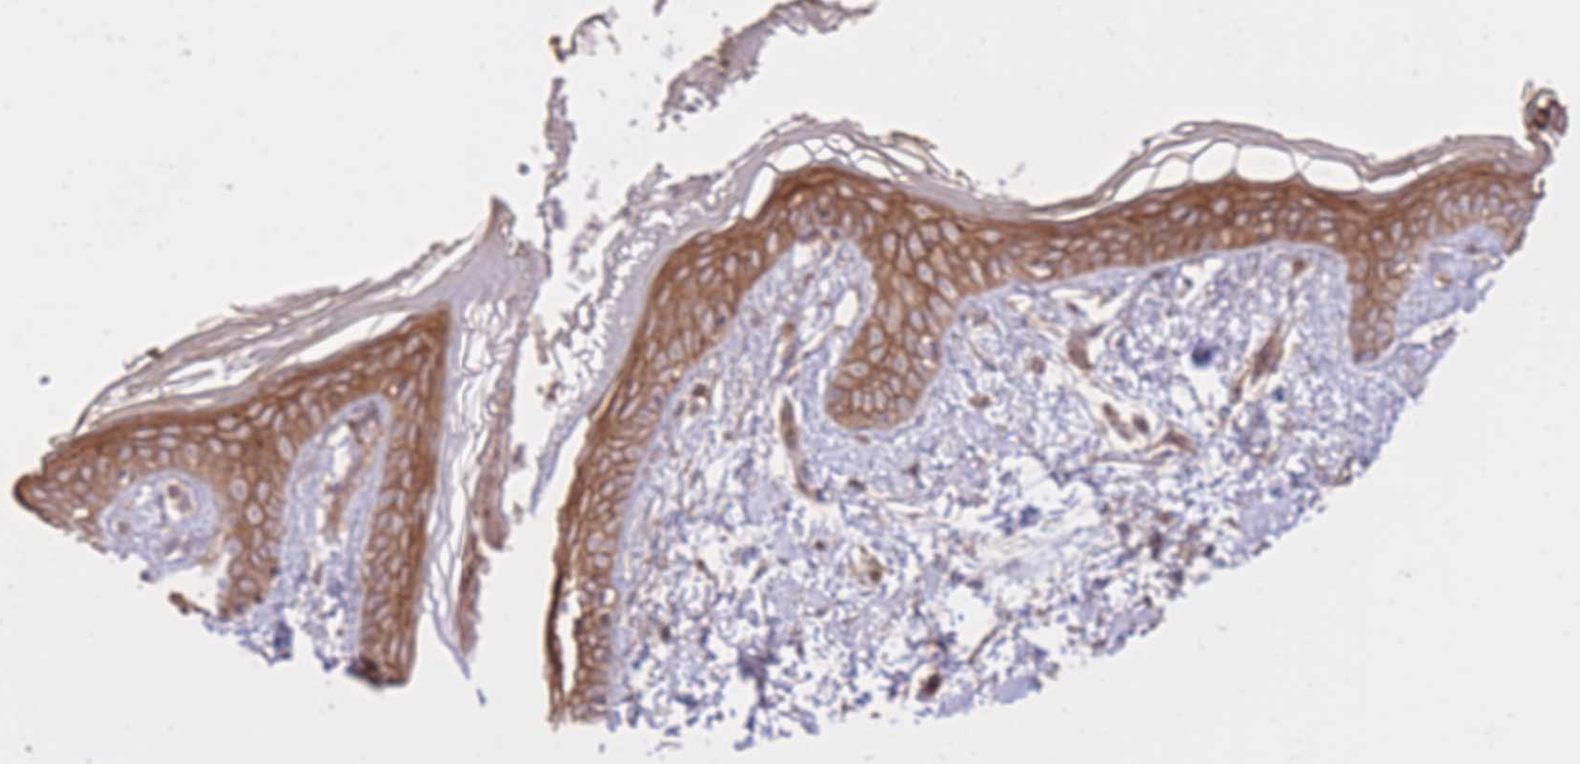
{"staining": {"intensity": "moderate", "quantity": ">75%", "location": "cytoplasmic/membranous"}, "tissue": "skin", "cell_type": "Fibroblasts", "image_type": "normal", "snomed": [{"axis": "morphology", "description": "Normal tissue, NOS"}, {"axis": "topography", "description": "Skin"}], "caption": "The image exhibits staining of benign skin, revealing moderate cytoplasmic/membranous protein staining (brown color) within fibroblasts.", "gene": "PLD1", "patient": {"sex": "female", "age": 34}}